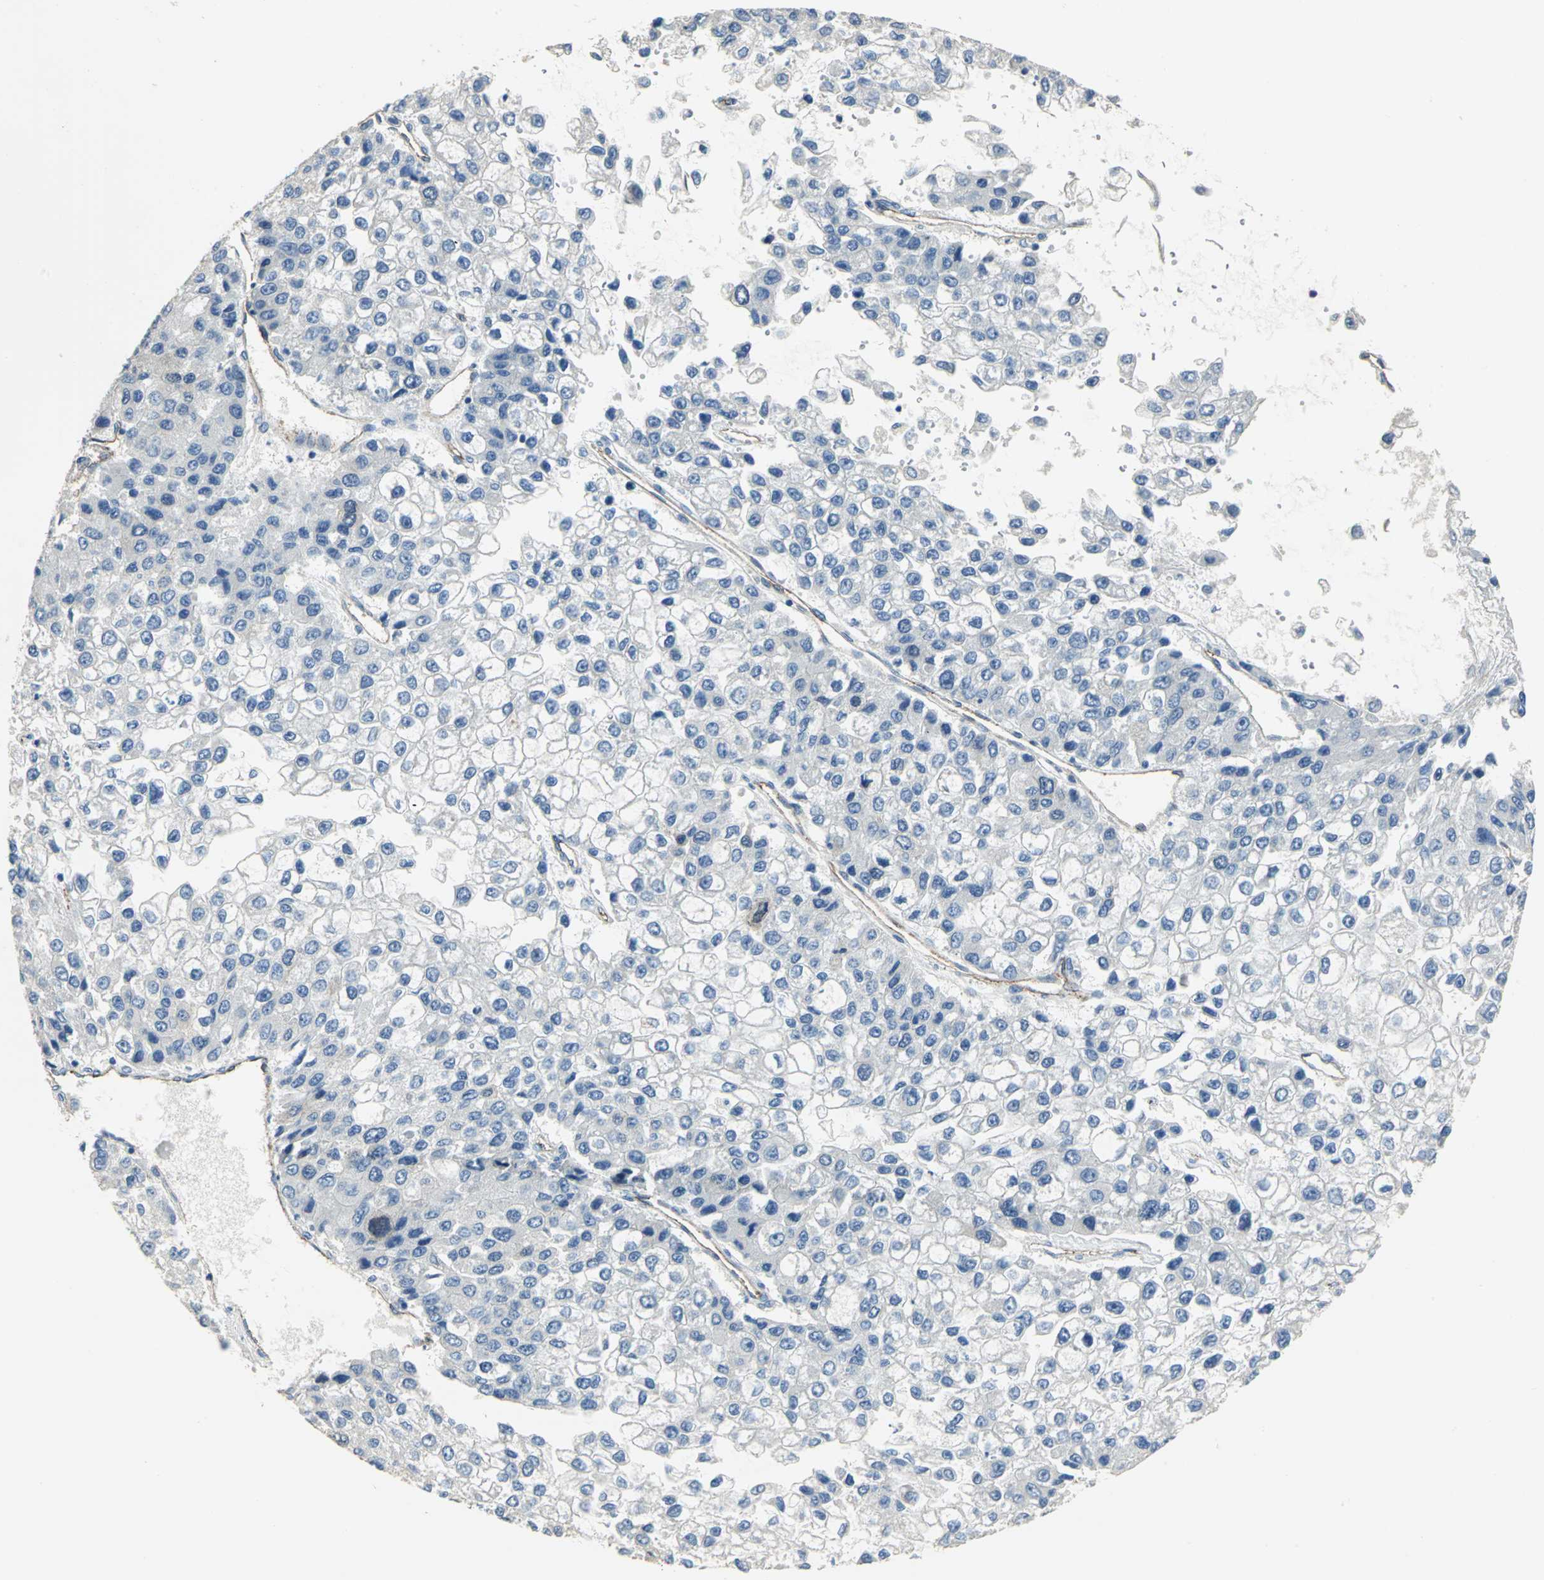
{"staining": {"intensity": "negative", "quantity": "none", "location": "none"}, "tissue": "liver cancer", "cell_type": "Tumor cells", "image_type": "cancer", "snomed": [{"axis": "morphology", "description": "Carcinoma, Hepatocellular, NOS"}, {"axis": "topography", "description": "Liver"}], "caption": "This is an immunohistochemistry (IHC) photomicrograph of human liver cancer (hepatocellular carcinoma). There is no staining in tumor cells.", "gene": "DLGAP5", "patient": {"sex": "female", "age": 66}}